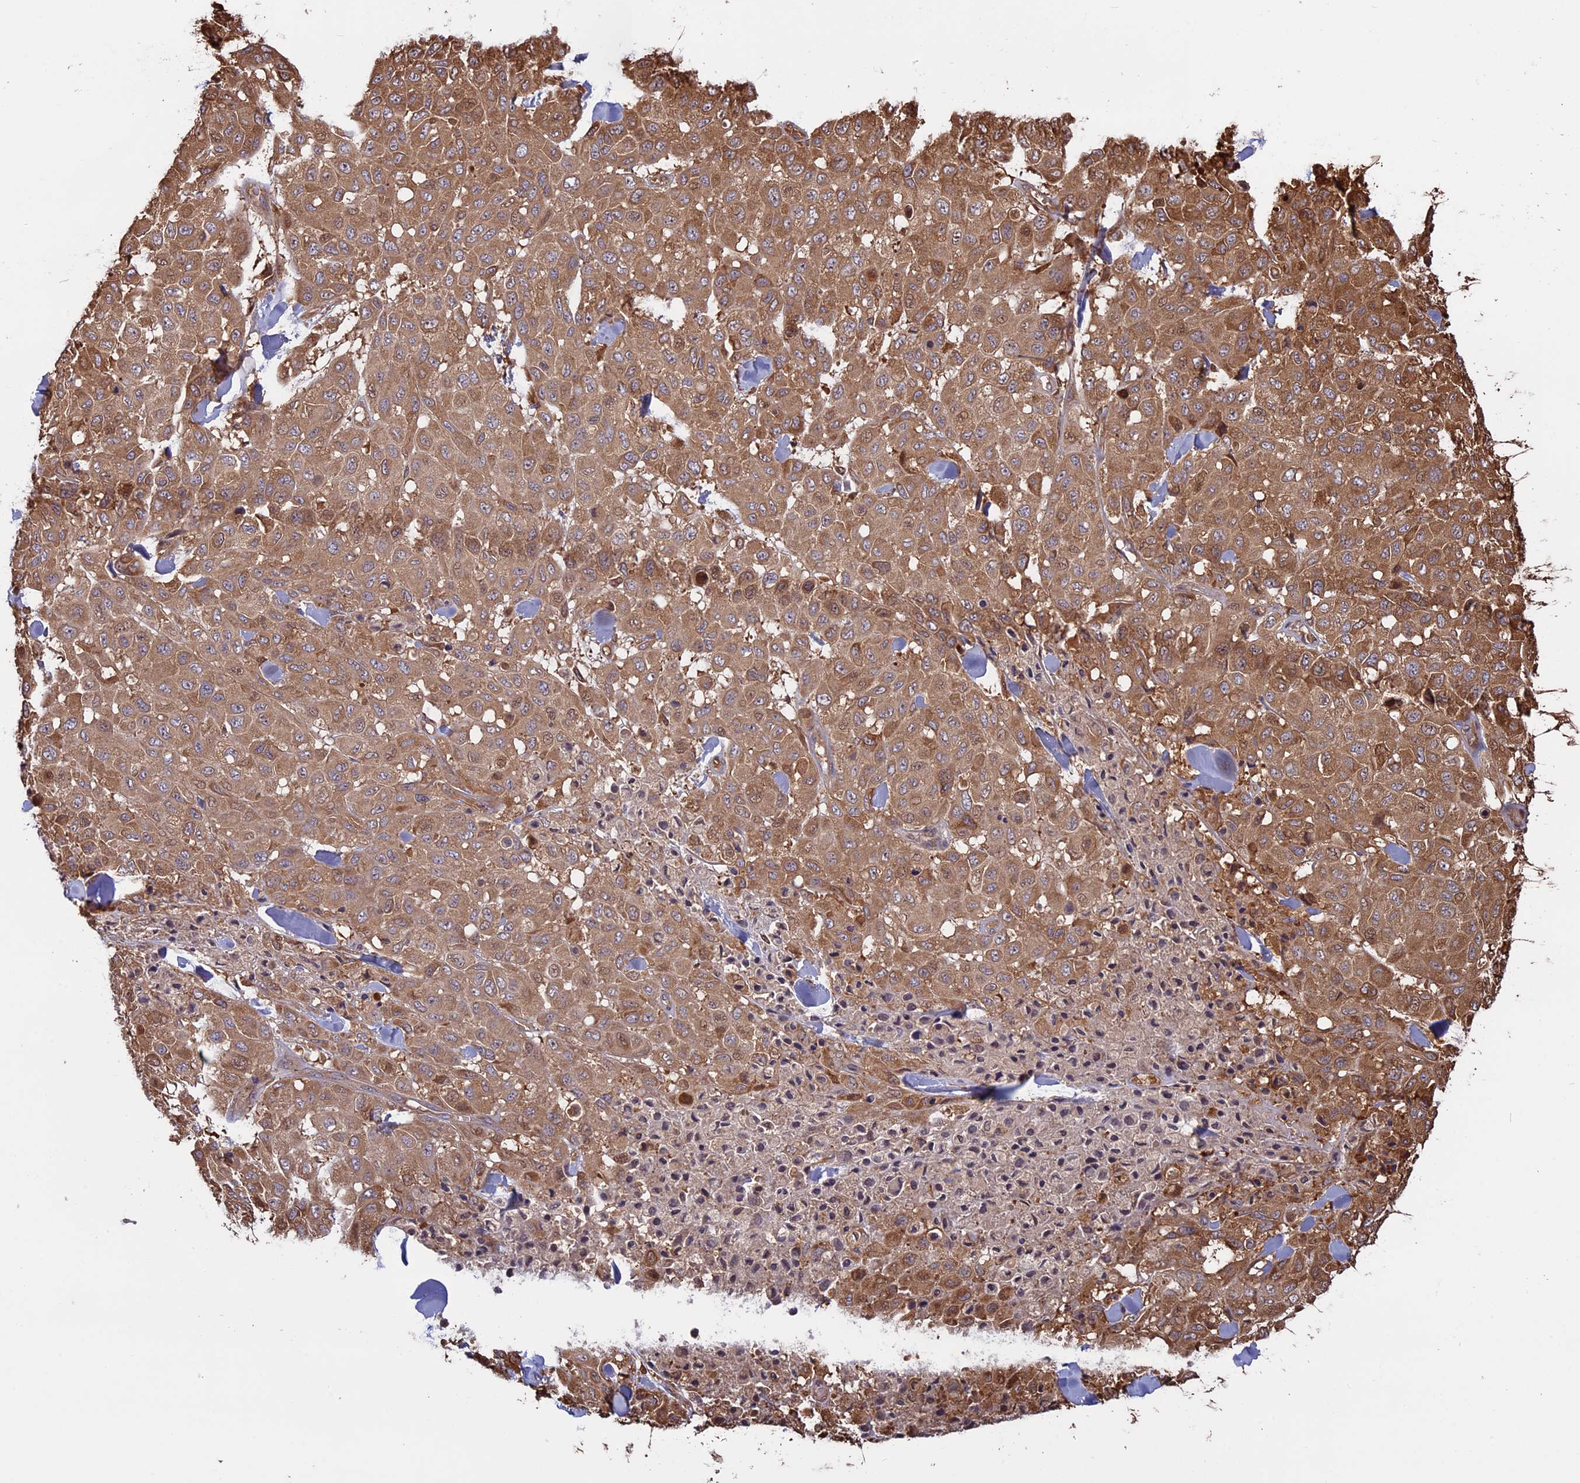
{"staining": {"intensity": "moderate", "quantity": ">75%", "location": "cytoplasmic/membranous"}, "tissue": "melanoma", "cell_type": "Tumor cells", "image_type": "cancer", "snomed": [{"axis": "morphology", "description": "Malignant melanoma, Metastatic site"}, {"axis": "topography", "description": "Skin"}], "caption": "Immunohistochemical staining of malignant melanoma (metastatic site) reveals medium levels of moderate cytoplasmic/membranous positivity in about >75% of tumor cells.", "gene": "VWA3A", "patient": {"sex": "female", "age": 81}}